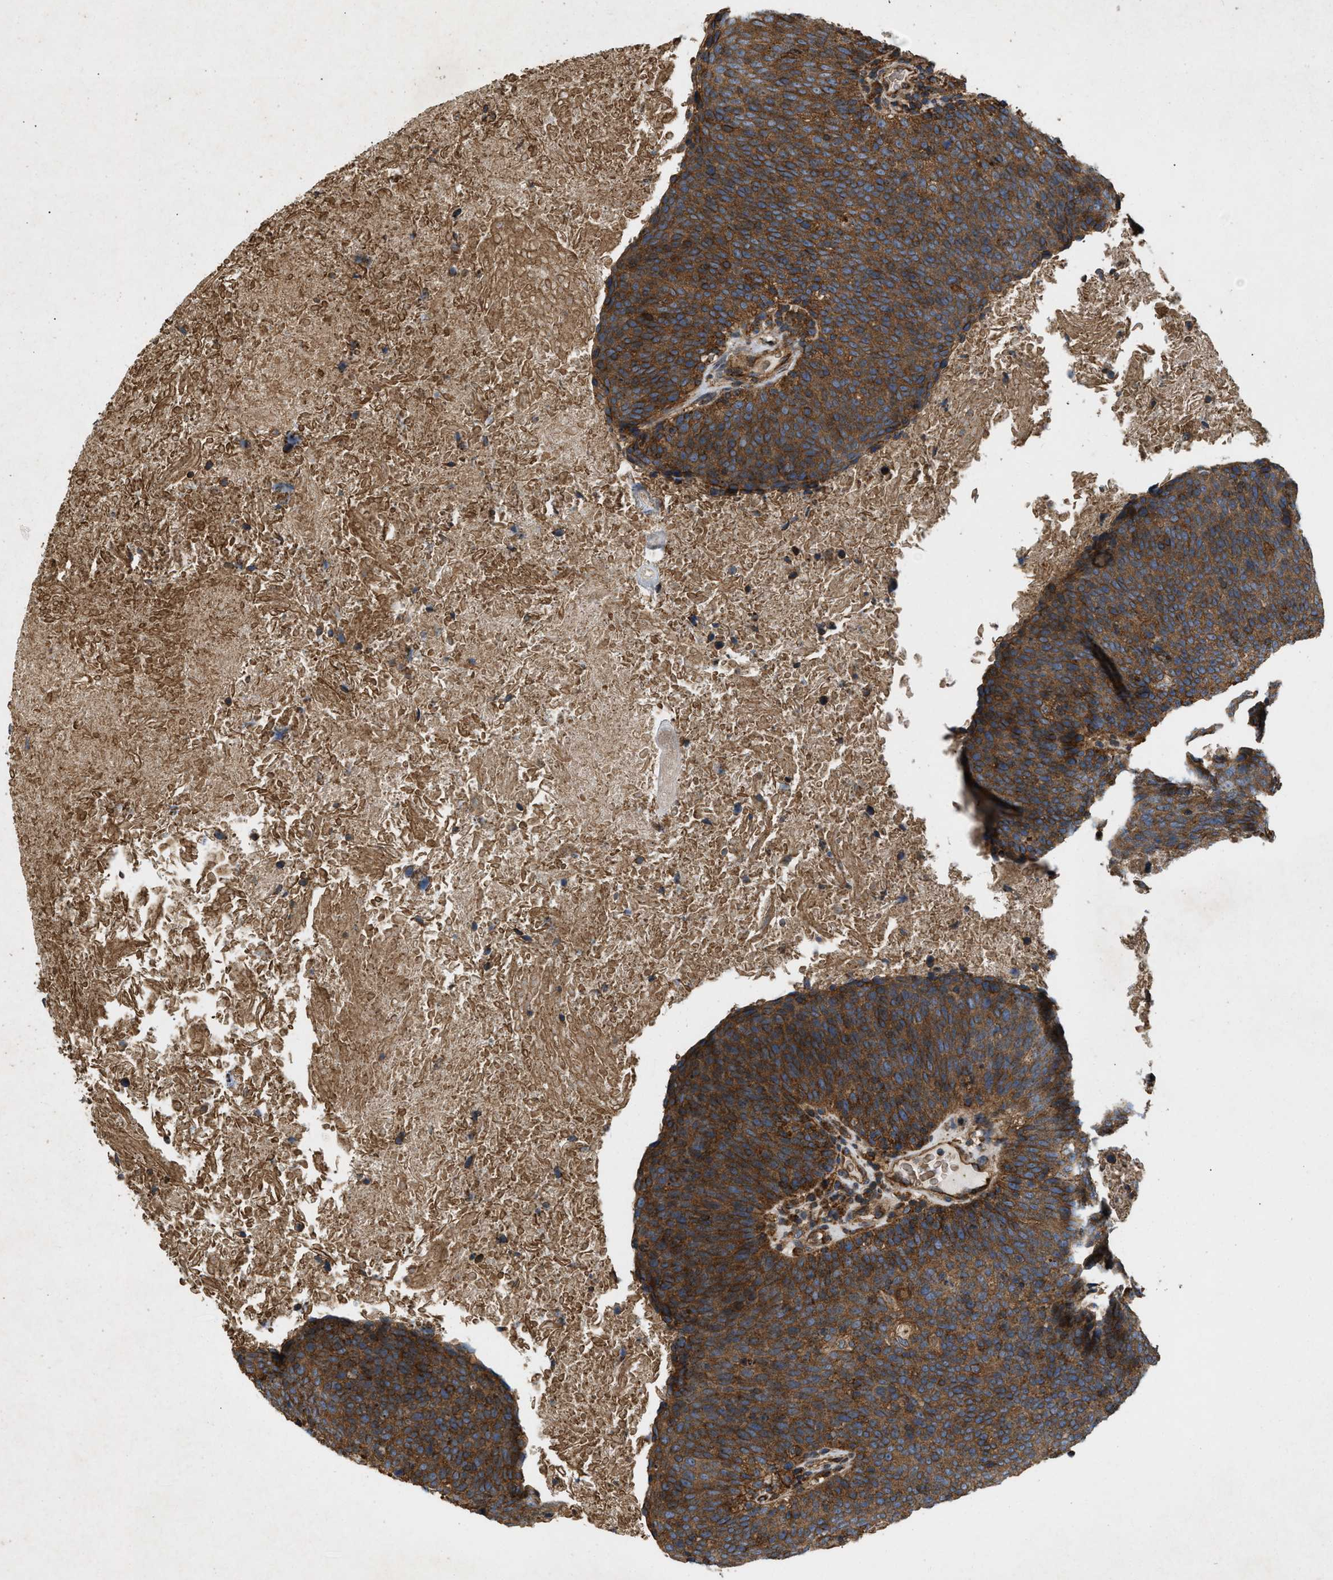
{"staining": {"intensity": "strong", "quantity": ">75%", "location": "cytoplasmic/membranous"}, "tissue": "head and neck cancer", "cell_type": "Tumor cells", "image_type": "cancer", "snomed": [{"axis": "morphology", "description": "Squamous cell carcinoma, NOS"}, {"axis": "morphology", "description": "Squamous cell carcinoma, metastatic, NOS"}, {"axis": "topography", "description": "Lymph node"}, {"axis": "topography", "description": "Head-Neck"}], "caption": "The photomicrograph displays immunohistochemical staining of head and neck metastatic squamous cell carcinoma. There is strong cytoplasmic/membranous staining is identified in approximately >75% of tumor cells.", "gene": "GNB4", "patient": {"sex": "male", "age": 62}}